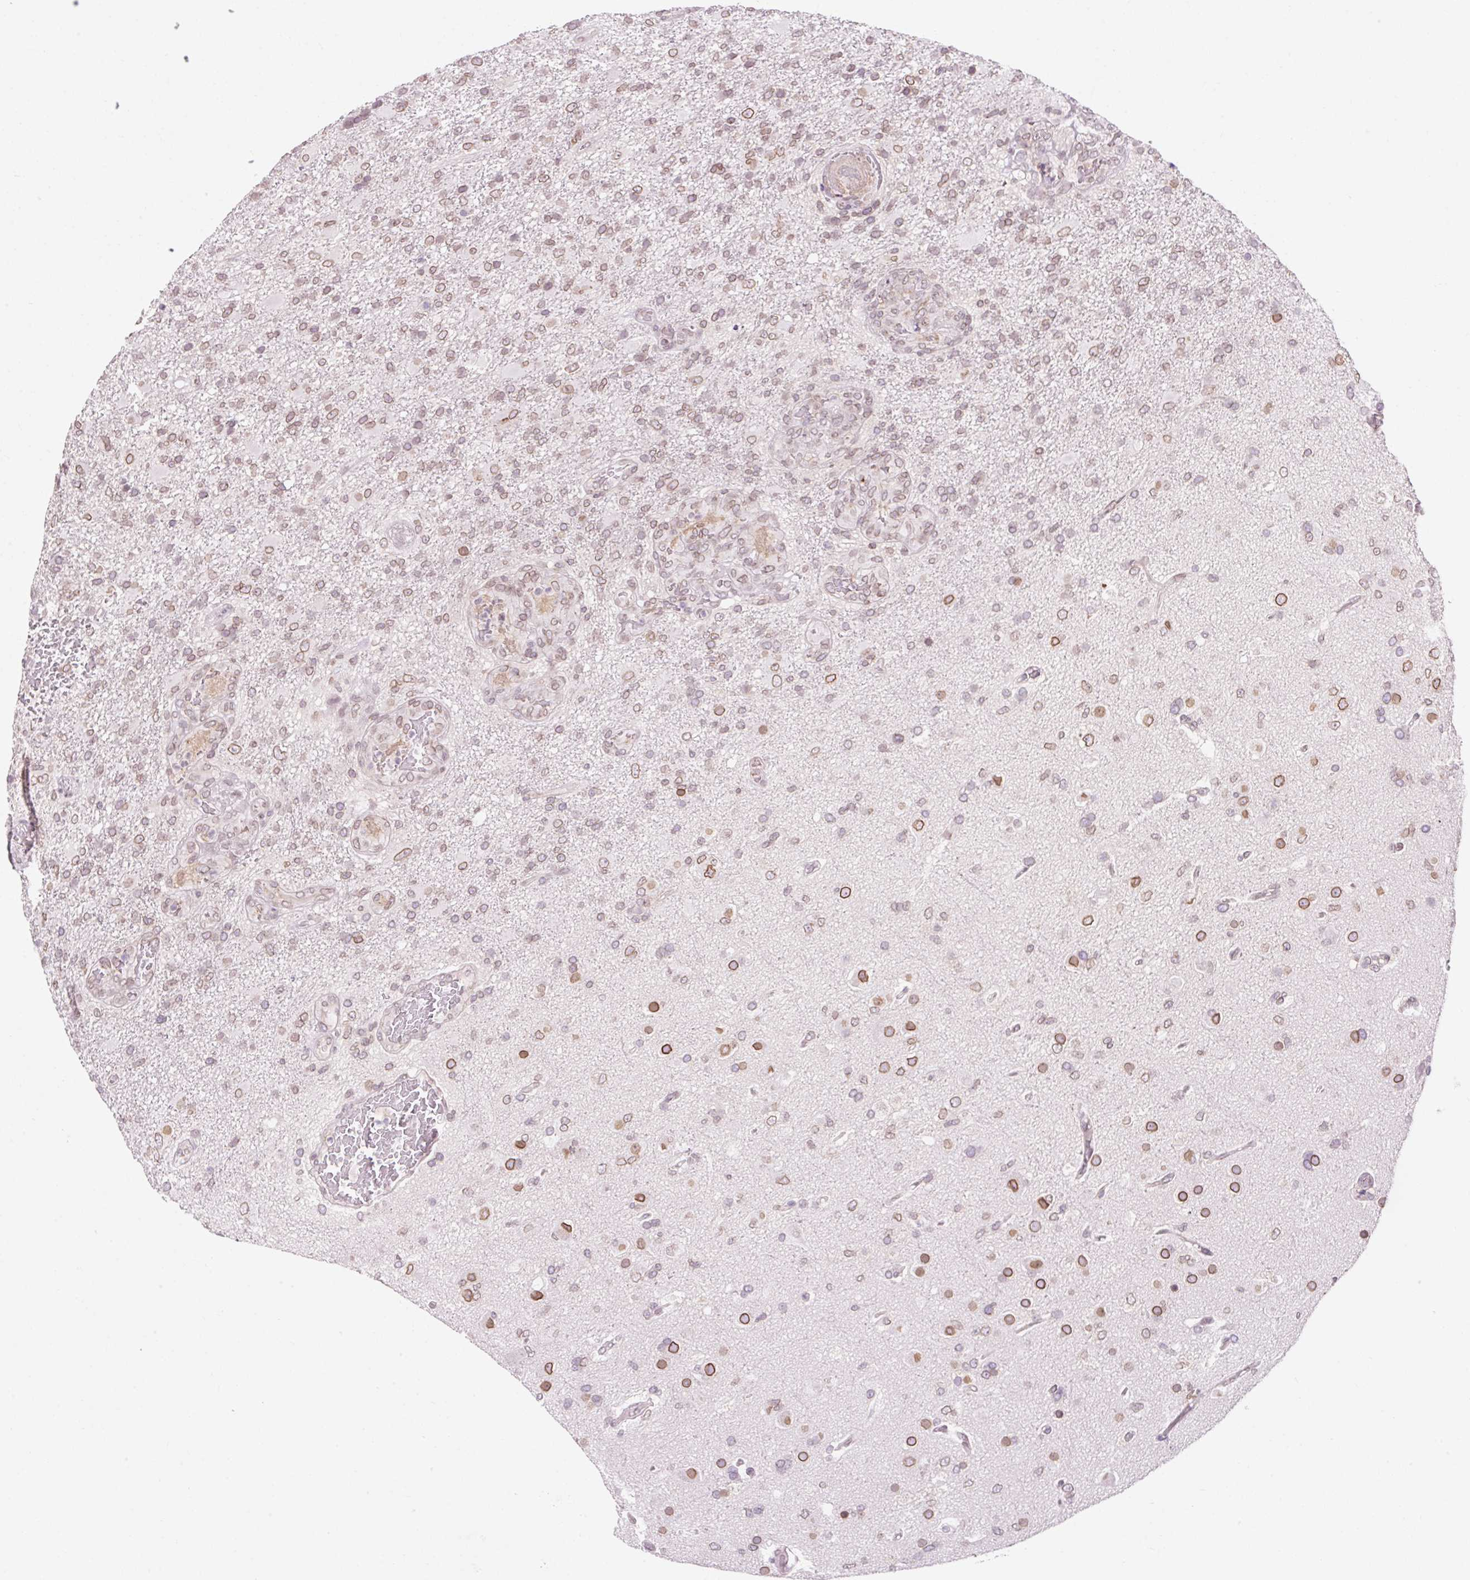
{"staining": {"intensity": "weak", "quantity": ">75%", "location": "cytoplasmic/membranous,nuclear"}, "tissue": "glioma", "cell_type": "Tumor cells", "image_type": "cancer", "snomed": [{"axis": "morphology", "description": "Glioma, malignant, High grade"}, {"axis": "topography", "description": "Brain"}], "caption": "Immunohistochemistry (IHC) of human glioma demonstrates low levels of weak cytoplasmic/membranous and nuclear staining in about >75% of tumor cells.", "gene": "ZNF610", "patient": {"sex": "female", "age": 74}}